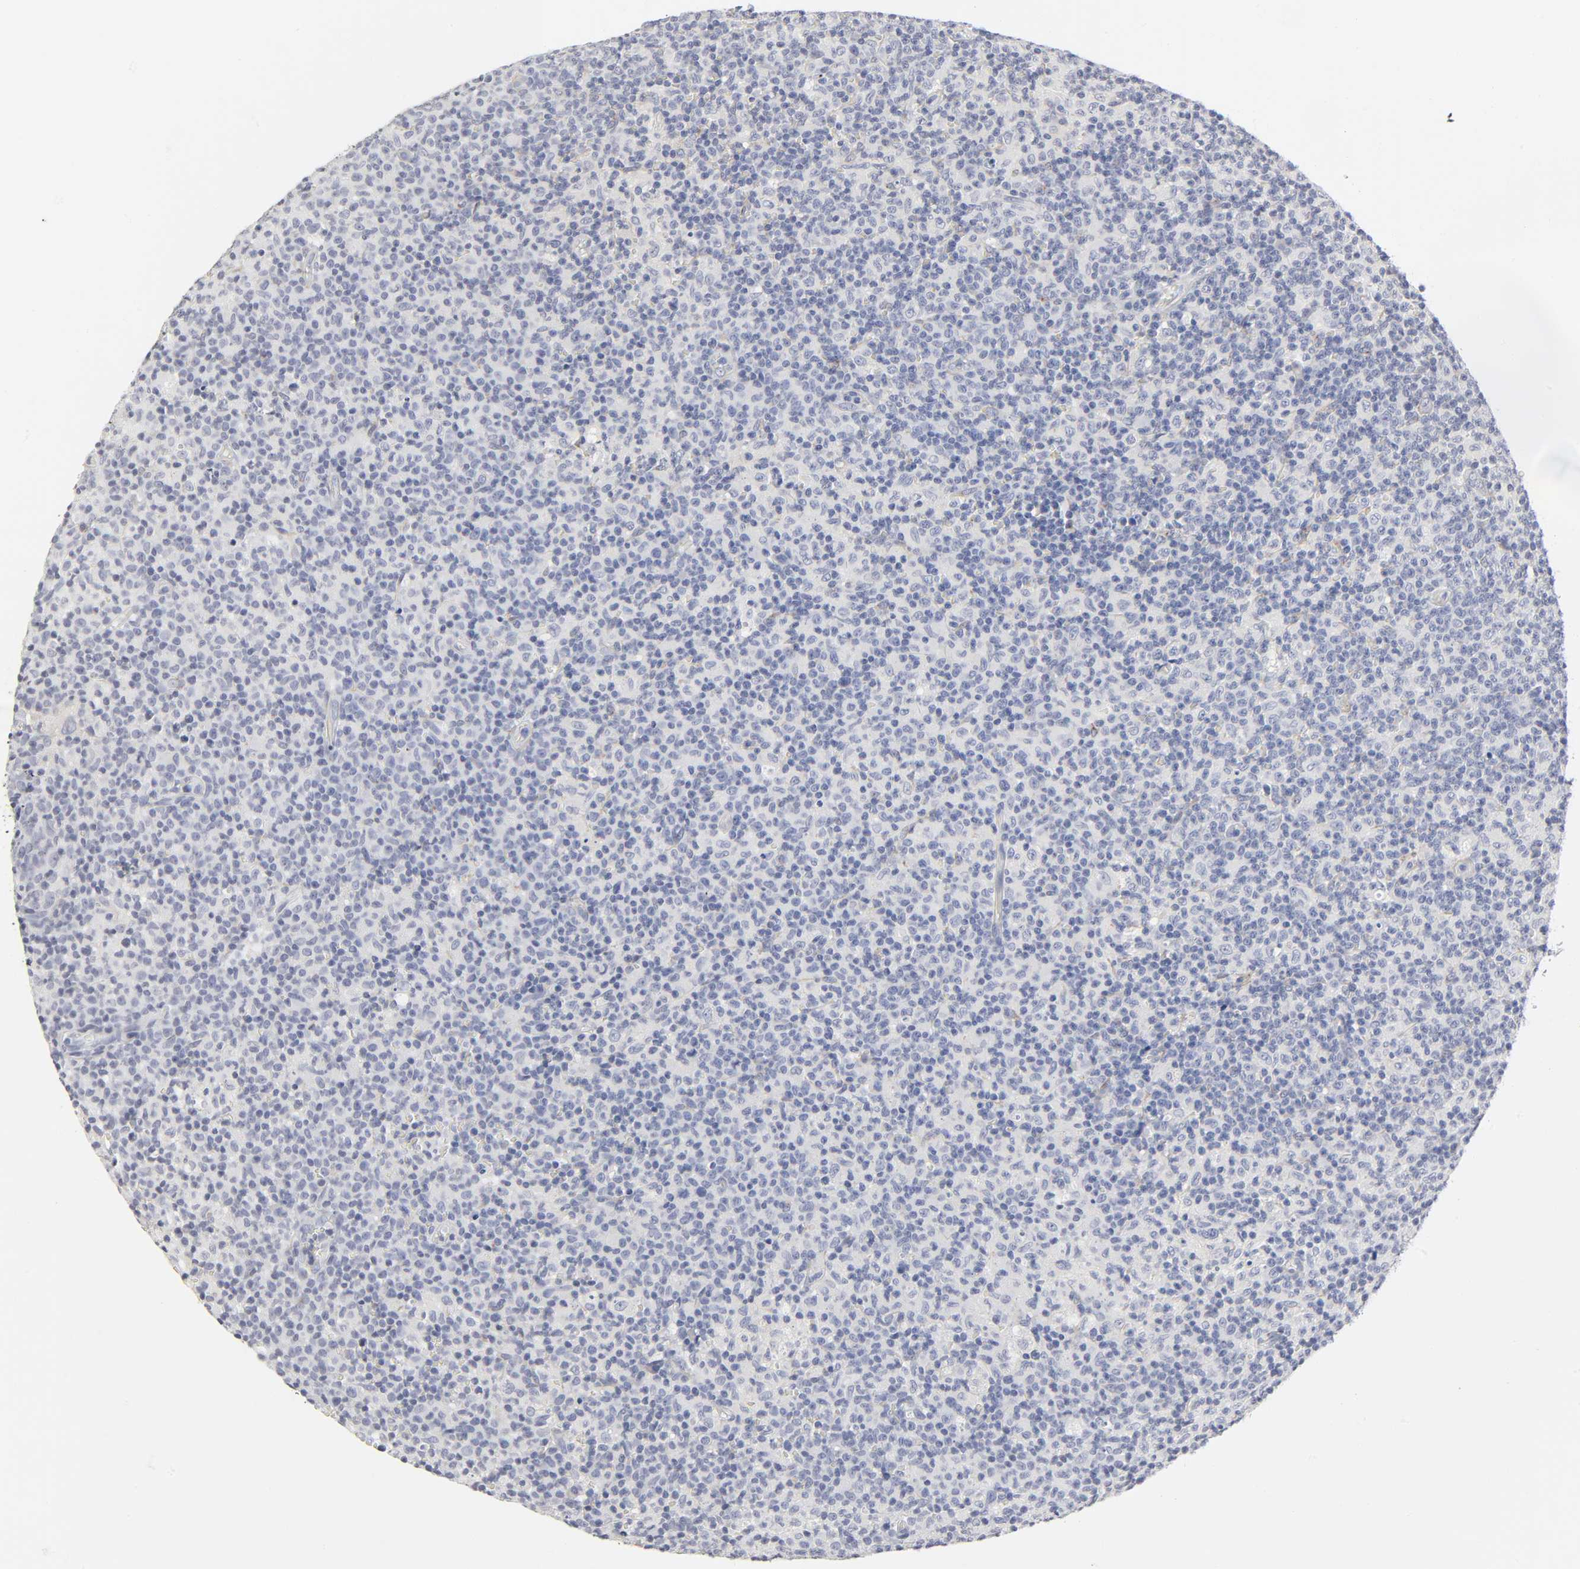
{"staining": {"intensity": "negative", "quantity": "none", "location": "none"}, "tissue": "lymph node", "cell_type": "Germinal center cells", "image_type": "normal", "snomed": [{"axis": "morphology", "description": "Normal tissue, NOS"}, {"axis": "morphology", "description": "Inflammation, NOS"}, {"axis": "topography", "description": "Lymph node"}], "caption": "An IHC photomicrograph of normal lymph node is shown. There is no staining in germinal center cells of lymph node. (DAB immunohistochemistry (IHC) visualized using brightfield microscopy, high magnification).", "gene": "LRP1", "patient": {"sex": "male", "age": 55}}